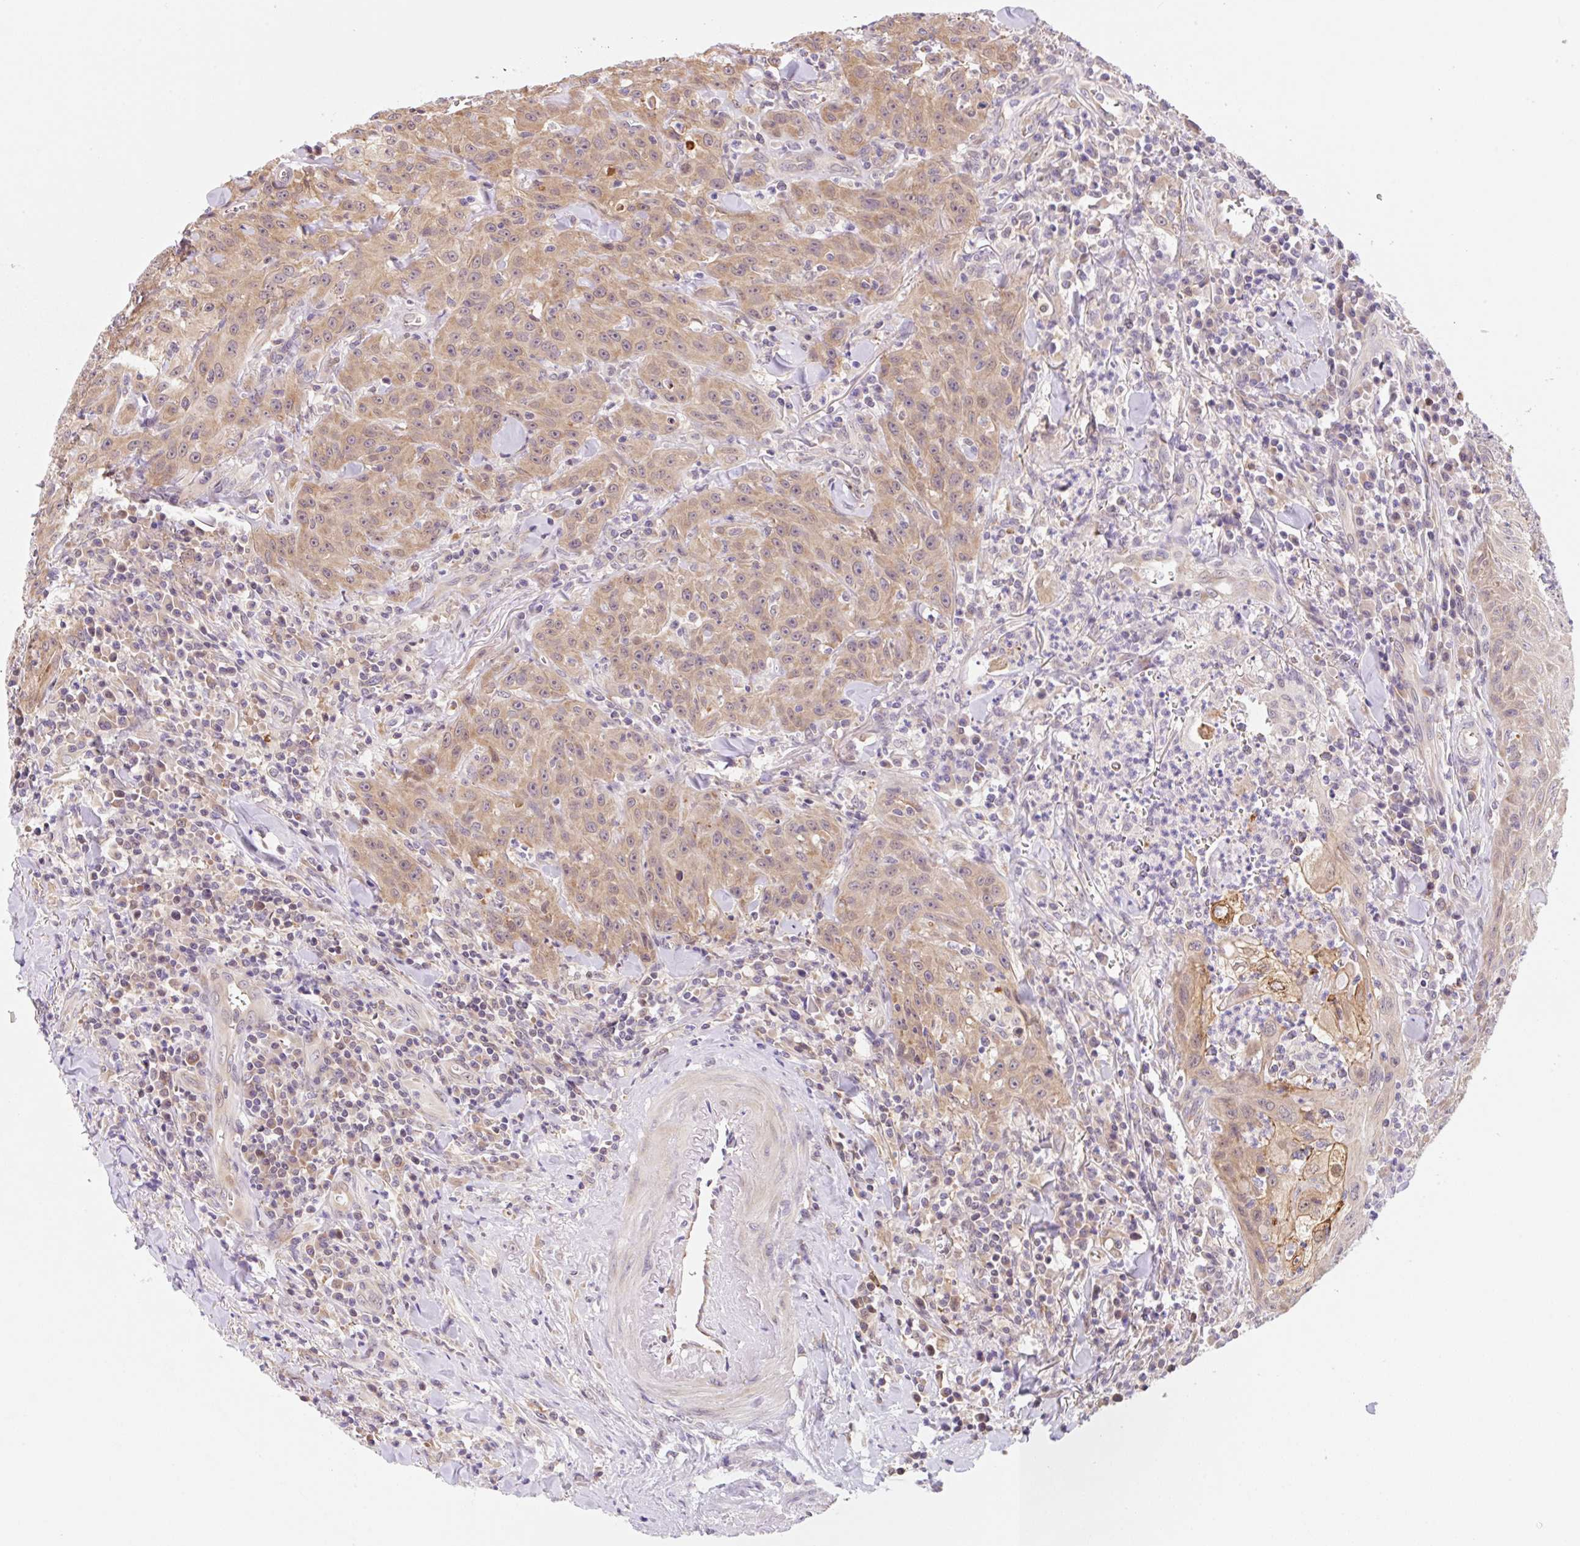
{"staining": {"intensity": "moderate", "quantity": ">75%", "location": "cytoplasmic/membranous"}, "tissue": "head and neck cancer", "cell_type": "Tumor cells", "image_type": "cancer", "snomed": [{"axis": "morphology", "description": "Normal tissue, NOS"}, {"axis": "morphology", "description": "Squamous cell carcinoma, NOS"}, {"axis": "topography", "description": "Oral tissue"}, {"axis": "topography", "description": "Head-Neck"}], "caption": "Protein expression analysis of human head and neck cancer reveals moderate cytoplasmic/membranous expression in about >75% of tumor cells. (Brightfield microscopy of DAB IHC at high magnification).", "gene": "TBPL2", "patient": {"sex": "female", "age": 70}}